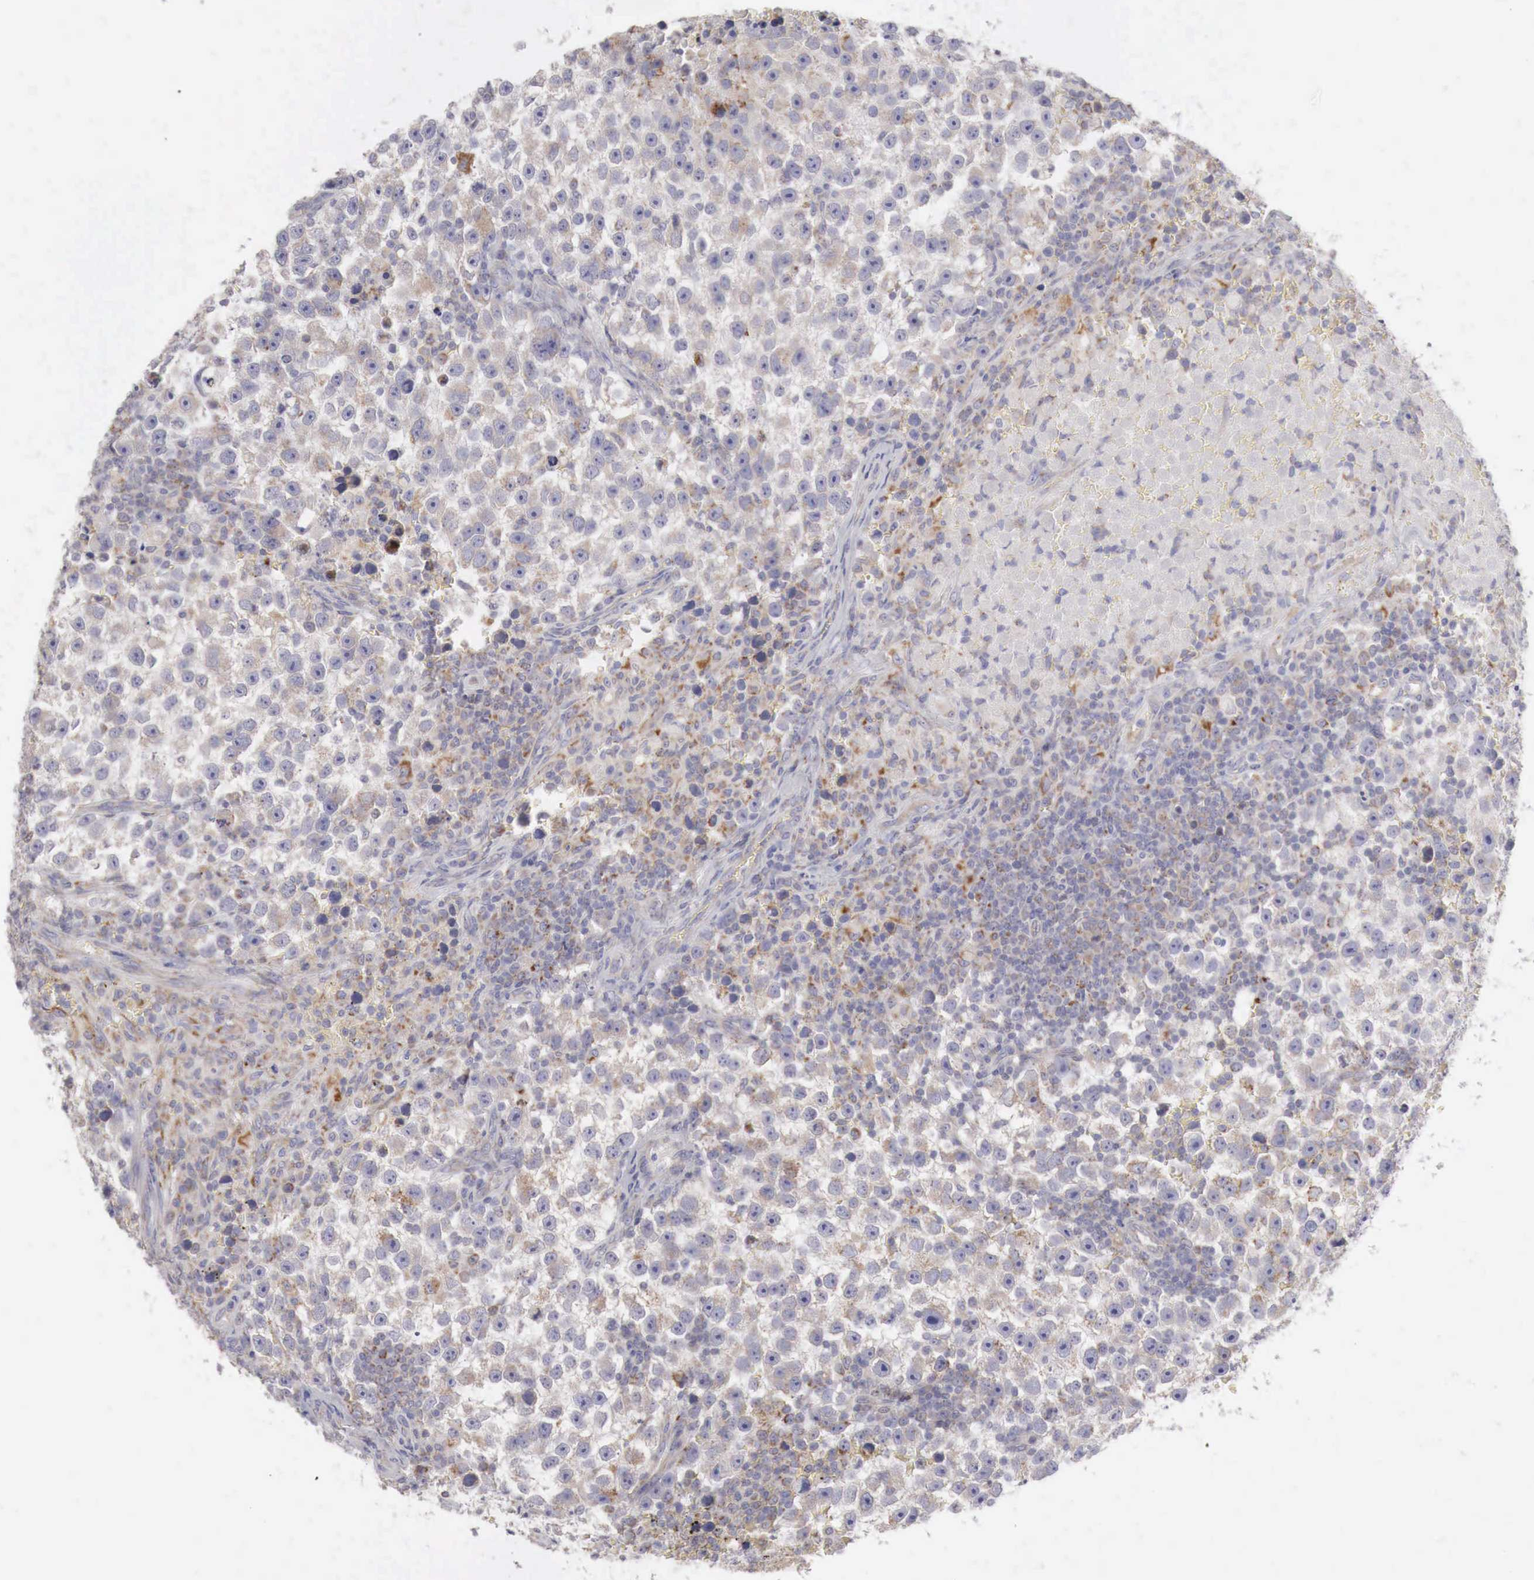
{"staining": {"intensity": "weak", "quantity": "25%-75%", "location": "cytoplasmic/membranous"}, "tissue": "testis cancer", "cell_type": "Tumor cells", "image_type": "cancer", "snomed": [{"axis": "morphology", "description": "Seminoma, NOS"}, {"axis": "topography", "description": "Testis"}], "caption": "Tumor cells demonstrate low levels of weak cytoplasmic/membranous staining in about 25%-75% of cells in testis cancer (seminoma).", "gene": "NSDHL", "patient": {"sex": "male", "age": 33}}